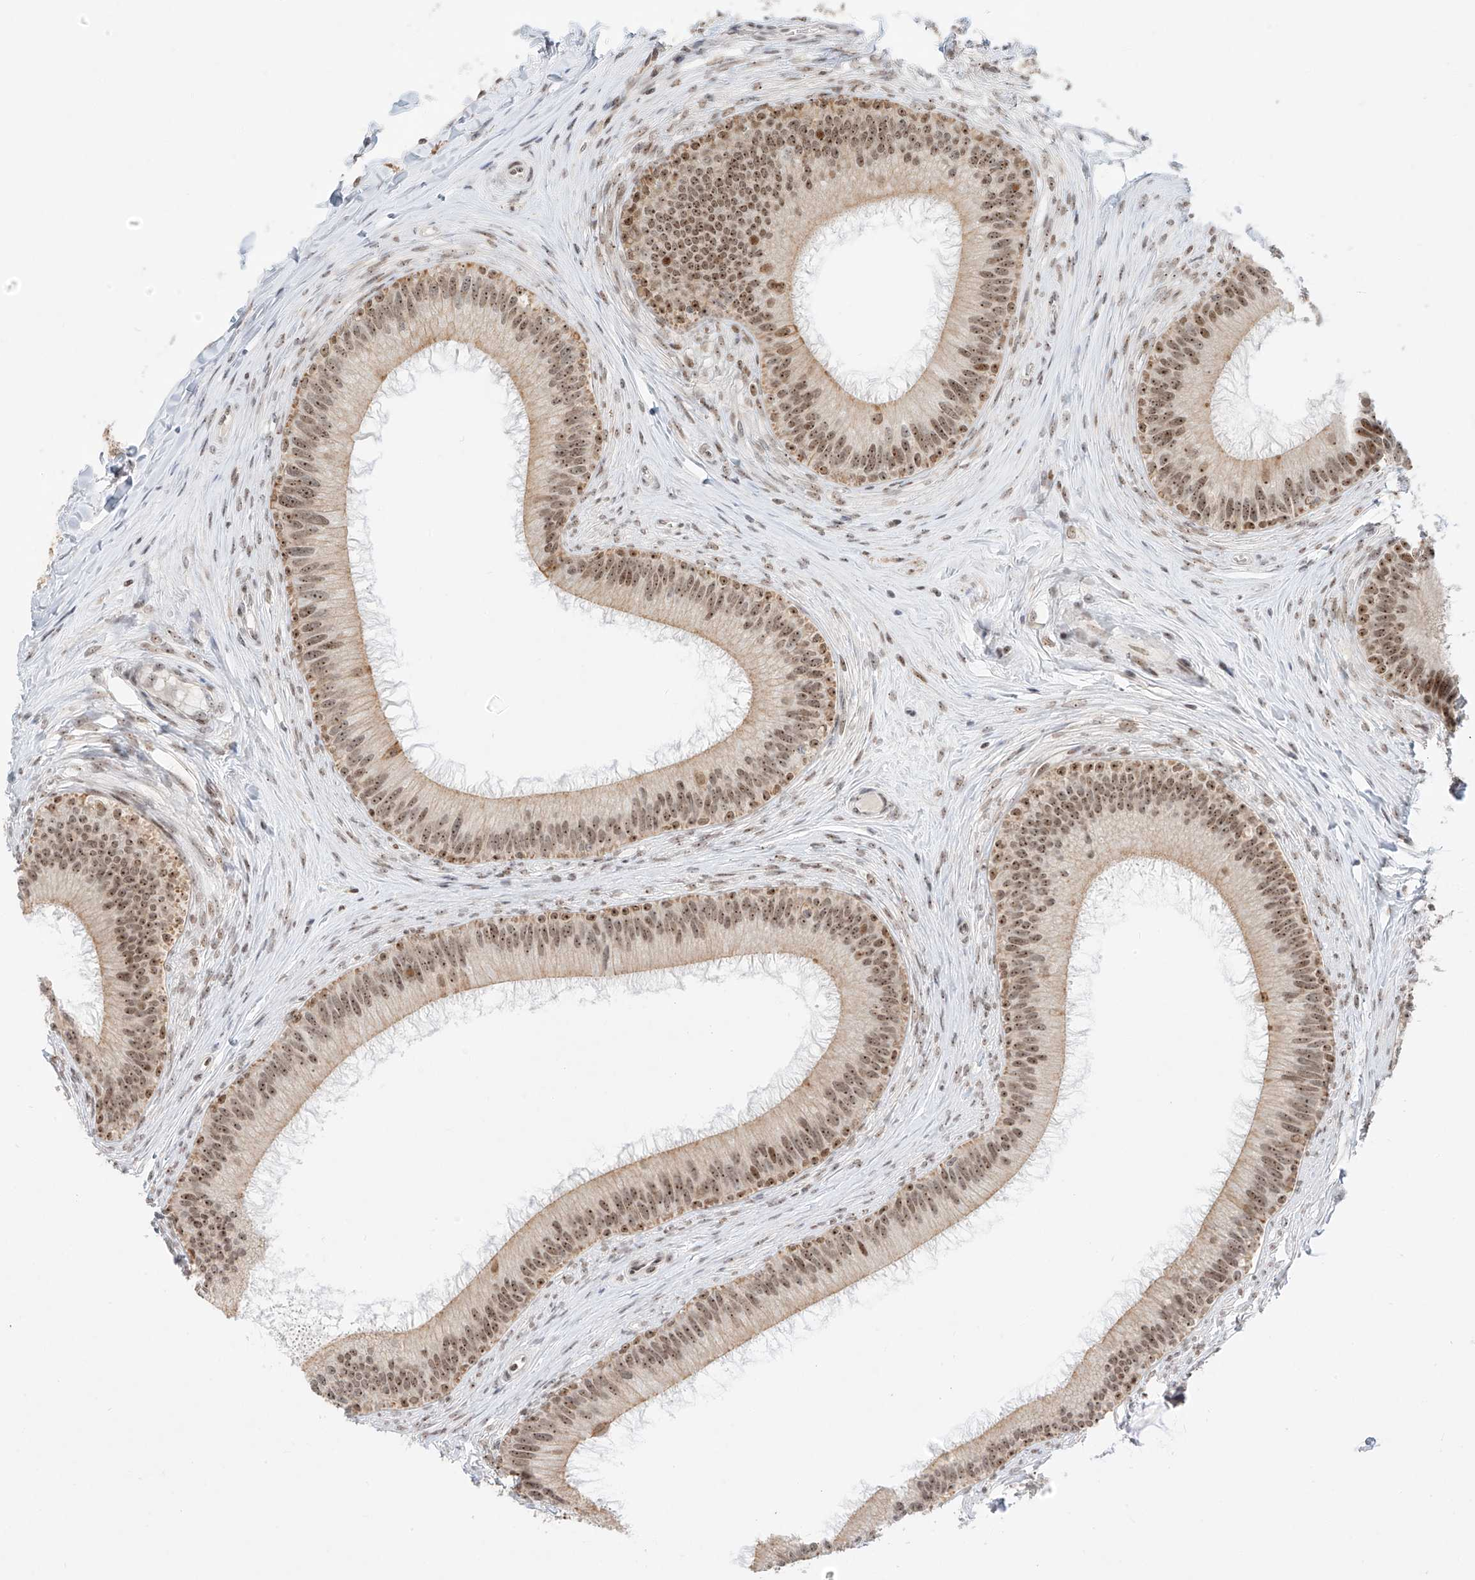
{"staining": {"intensity": "moderate", "quantity": ">75%", "location": "cytoplasmic/membranous,nuclear"}, "tissue": "epididymis", "cell_type": "Glandular cells", "image_type": "normal", "snomed": [{"axis": "morphology", "description": "Normal tissue, NOS"}, {"axis": "topography", "description": "Epididymis"}], "caption": "Immunohistochemical staining of normal epididymis exhibits medium levels of moderate cytoplasmic/membranous,nuclear expression in approximately >75% of glandular cells.", "gene": "ZNF512", "patient": {"sex": "male", "age": 27}}